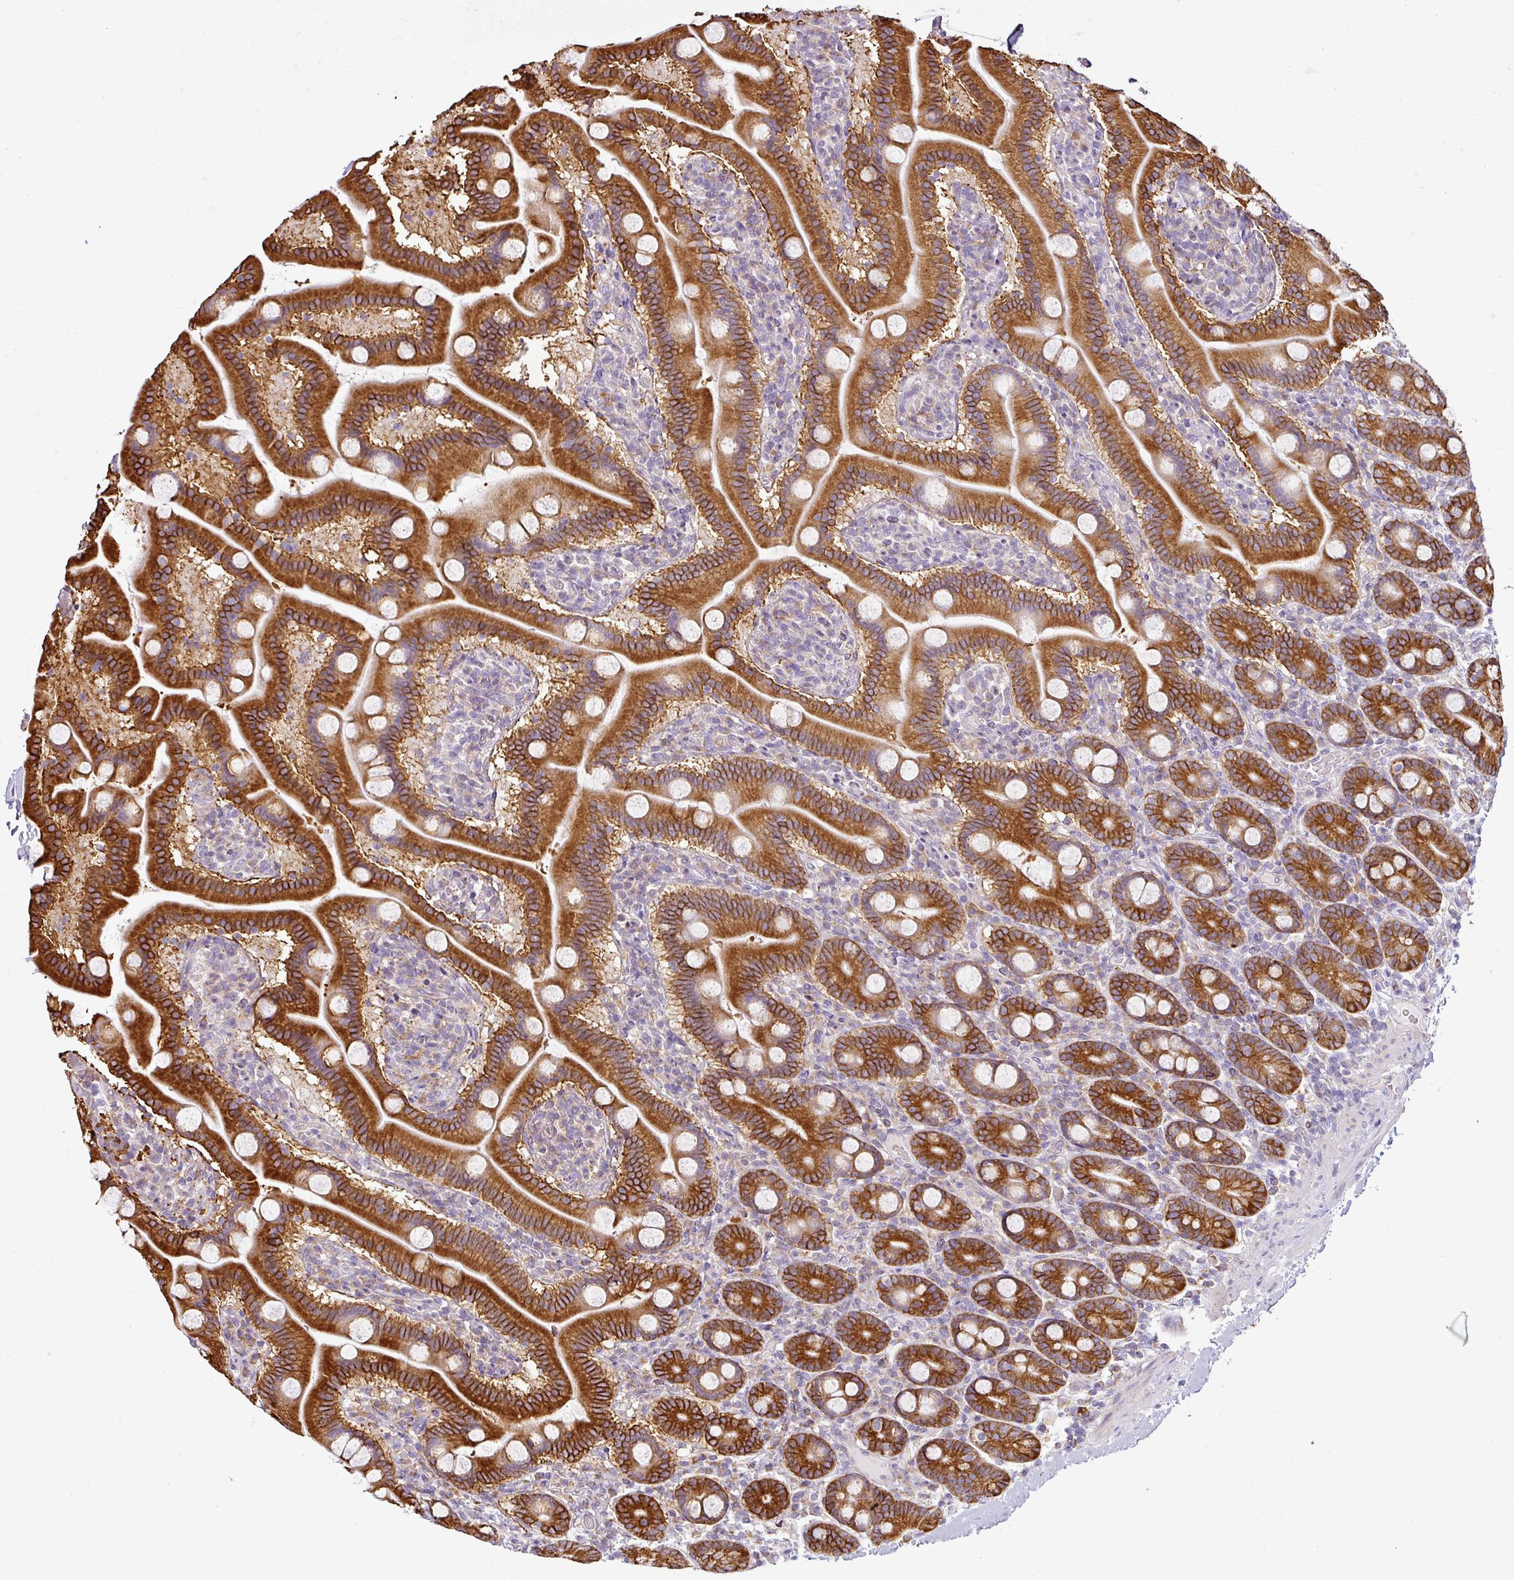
{"staining": {"intensity": "strong", "quantity": ">75%", "location": "cytoplasmic/membranous"}, "tissue": "duodenum", "cell_type": "Glandular cells", "image_type": "normal", "snomed": [{"axis": "morphology", "description": "Normal tissue, NOS"}, {"axis": "topography", "description": "Duodenum"}], "caption": "Immunohistochemistry staining of benign duodenum, which displays high levels of strong cytoplasmic/membranous staining in about >75% of glandular cells indicating strong cytoplasmic/membranous protein staining. The staining was performed using DAB (3,3'-diaminobenzidine) (brown) for protein detection and nuclei were counterstained in hematoxylin (blue).", "gene": "ANKRD18A", "patient": {"sex": "male", "age": 55}}